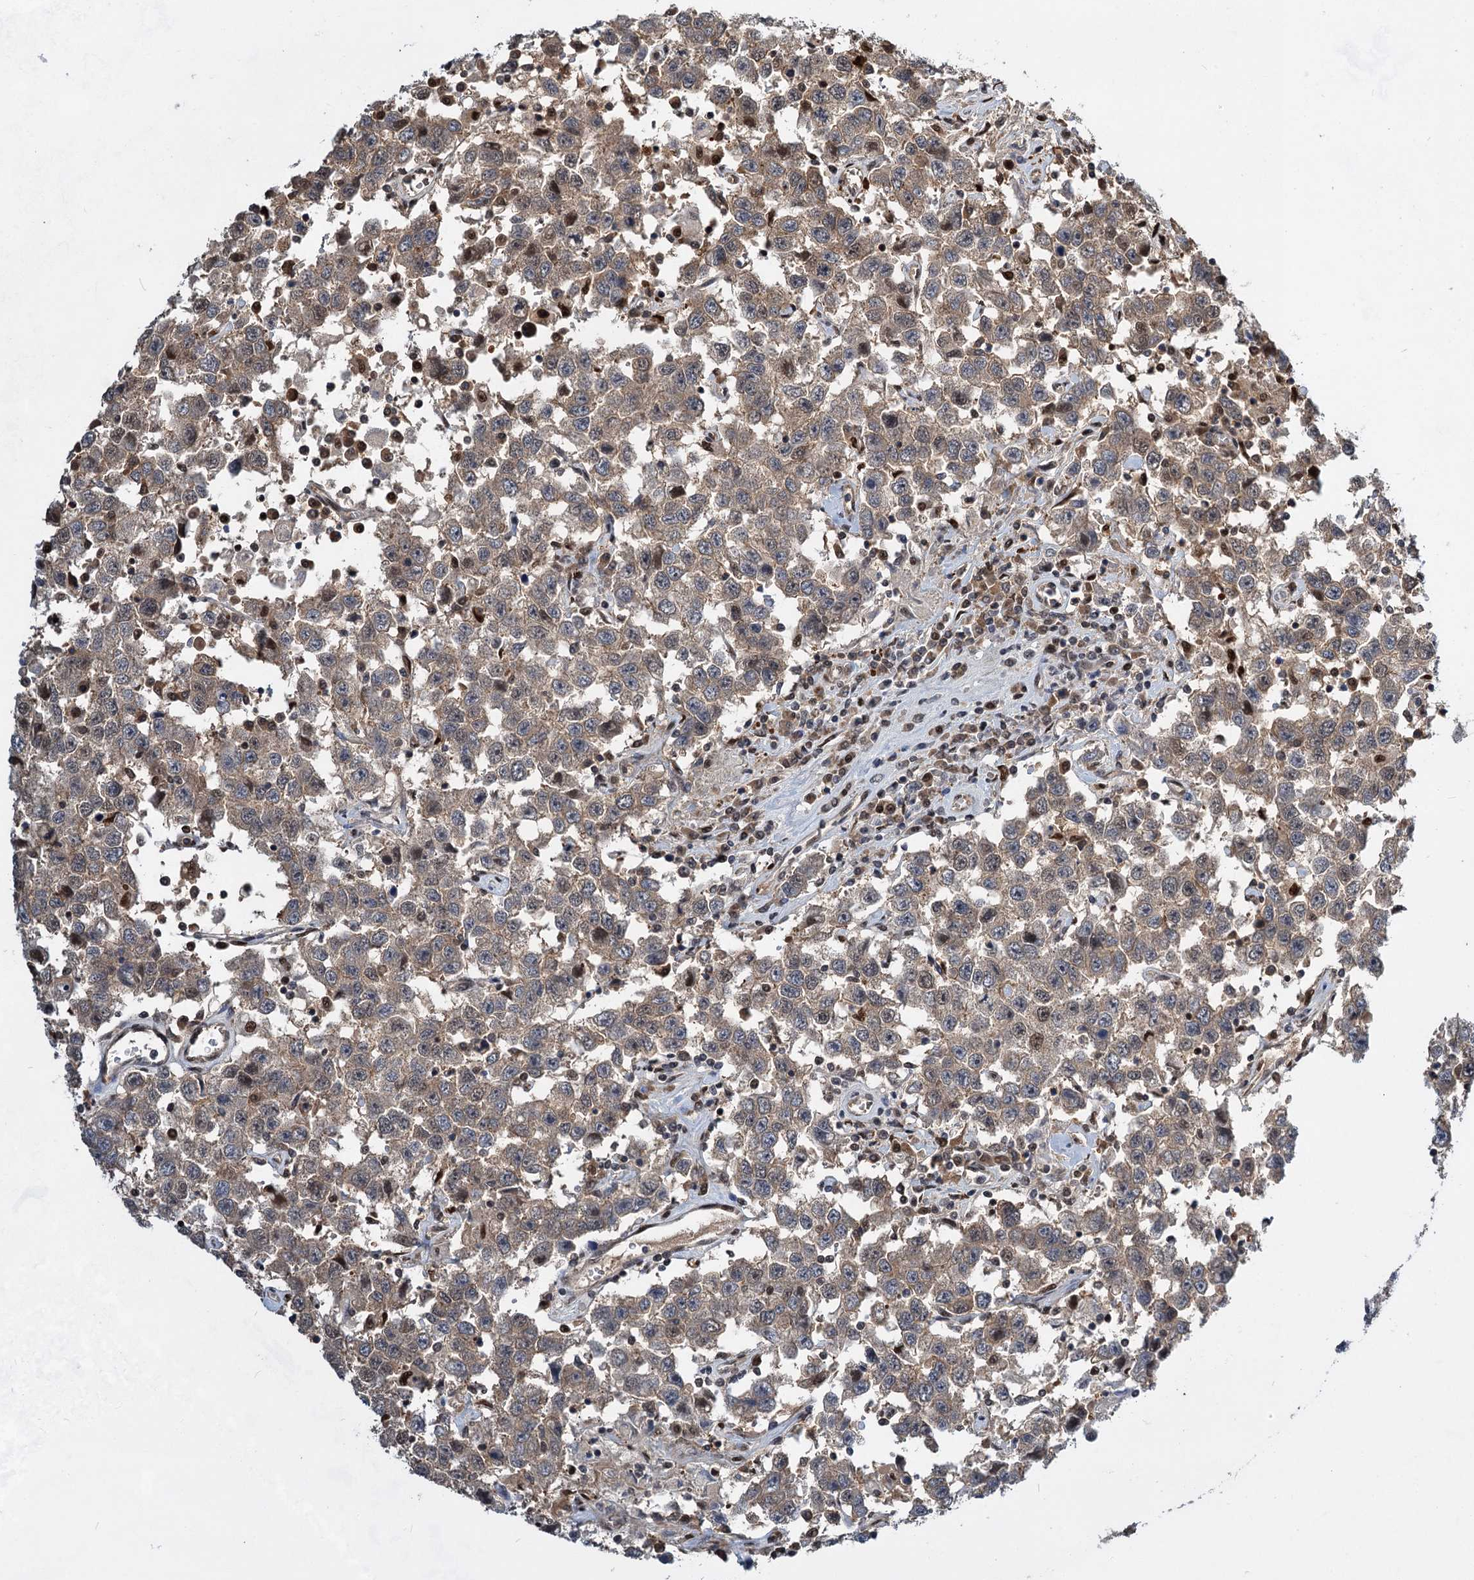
{"staining": {"intensity": "weak", "quantity": "25%-75%", "location": "cytoplasmic/membranous"}, "tissue": "testis cancer", "cell_type": "Tumor cells", "image_type": "cancer", "snomed": [{"axis": "morphology", "description": "Seminoma, NOS"}, {"axis": "topography", "description": "Testis"}], "caption": "Protein staining of testis cancer tissue exhibits weak cytoplasmic/membranous positivity in about 25%-75% of tumor cells.", "gene": "GPBP1", "patient": {"sex": "male", "age": 41}}